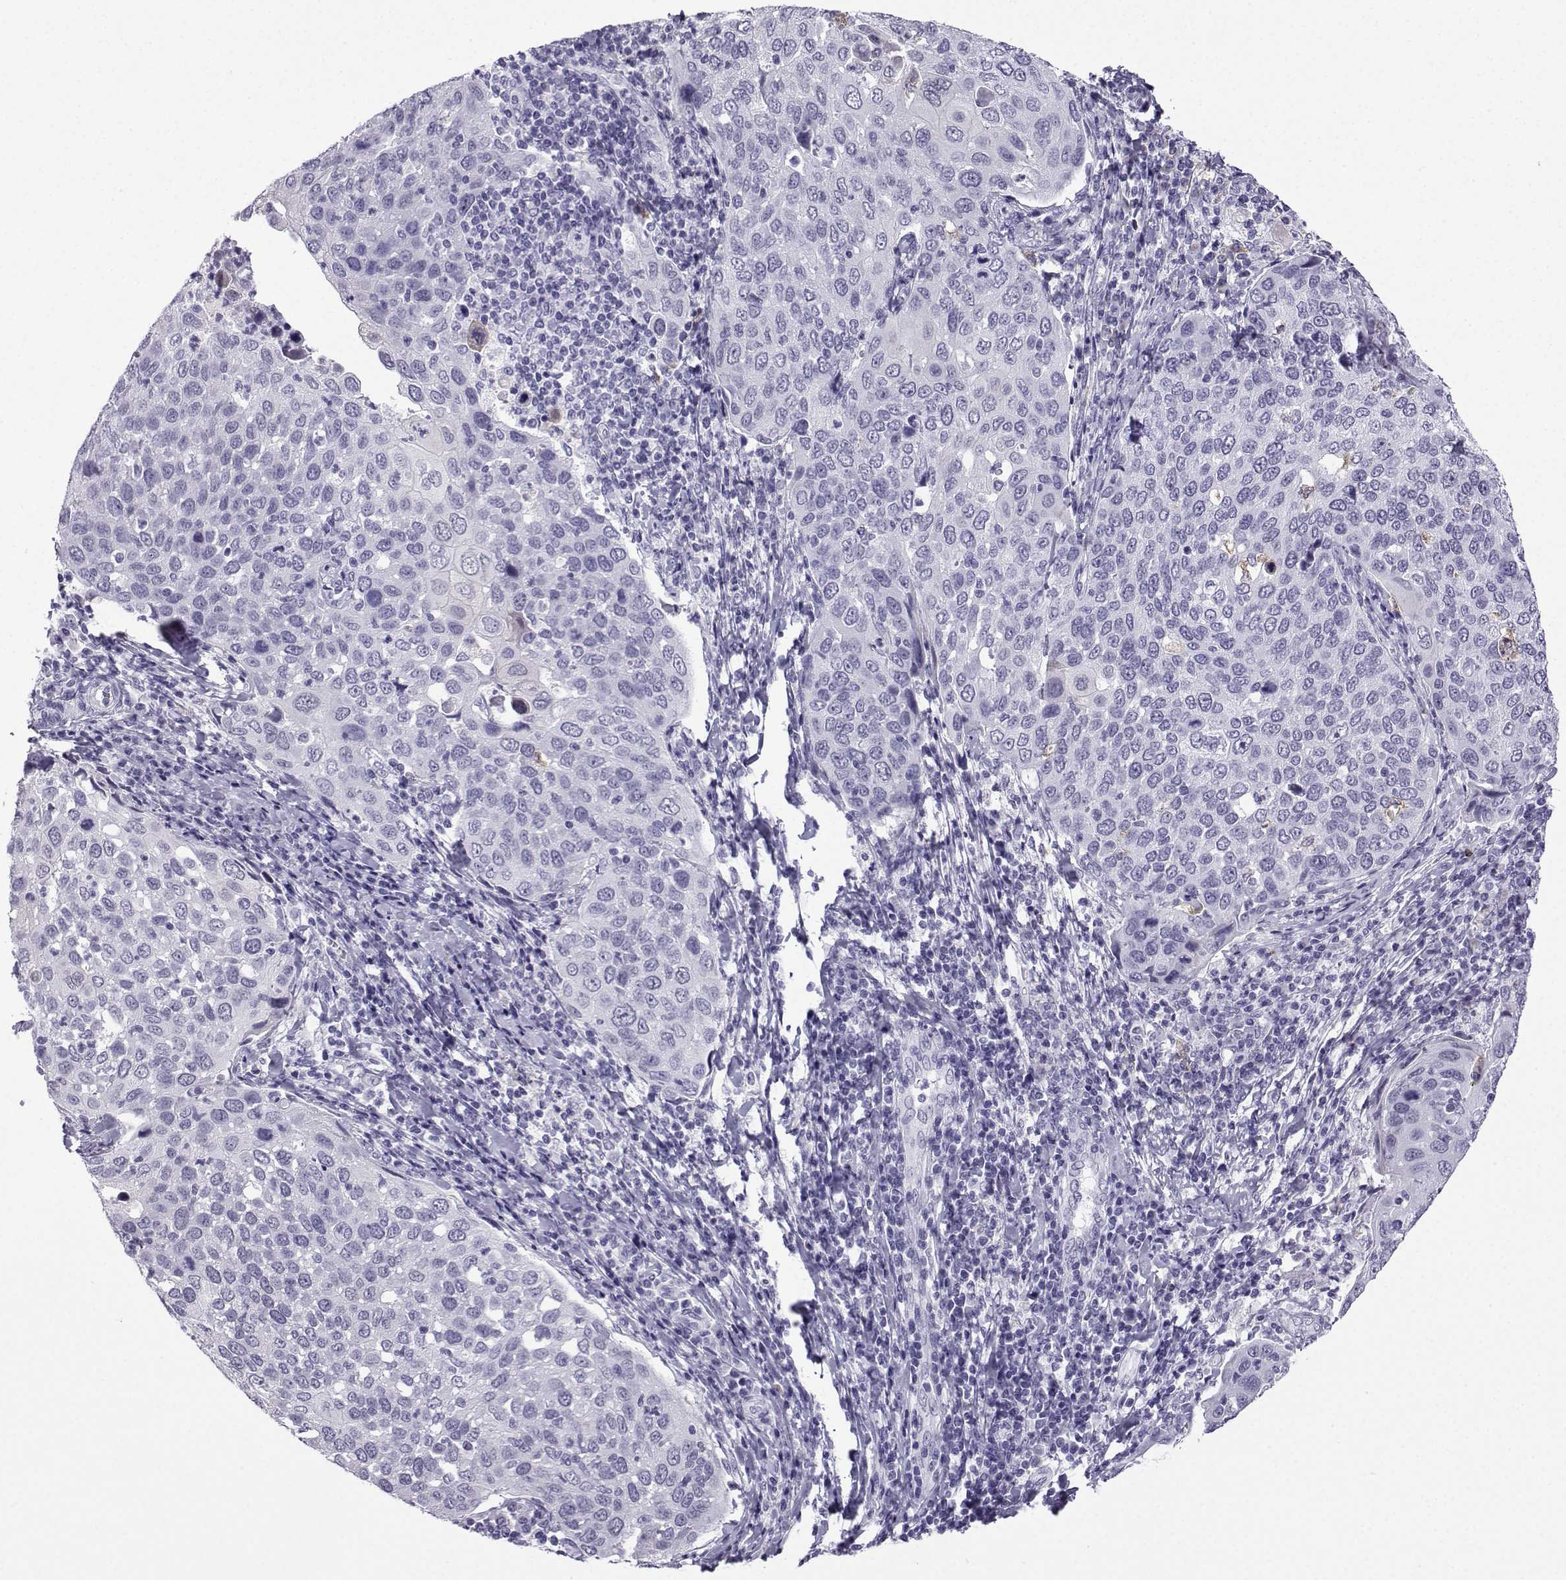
{"staining": {"intensity": "negative", "quantity": "none", "location": "none"}, "tissue": "cervical cancer", "cell_type": "Tumor cells", "image_type": "cancer", "snomed": [{"axis": "morphology", "description": "Squamous cell carcinoma, NOS"}, {"axis": "topography", "description": "Cervix"}], "caption": "Image shows no protein staining in tumor cells of cervical squamous cell carcinoma tissue.", "gene": "MRGBP", "patient": {"sex": "female", "age": 54}}